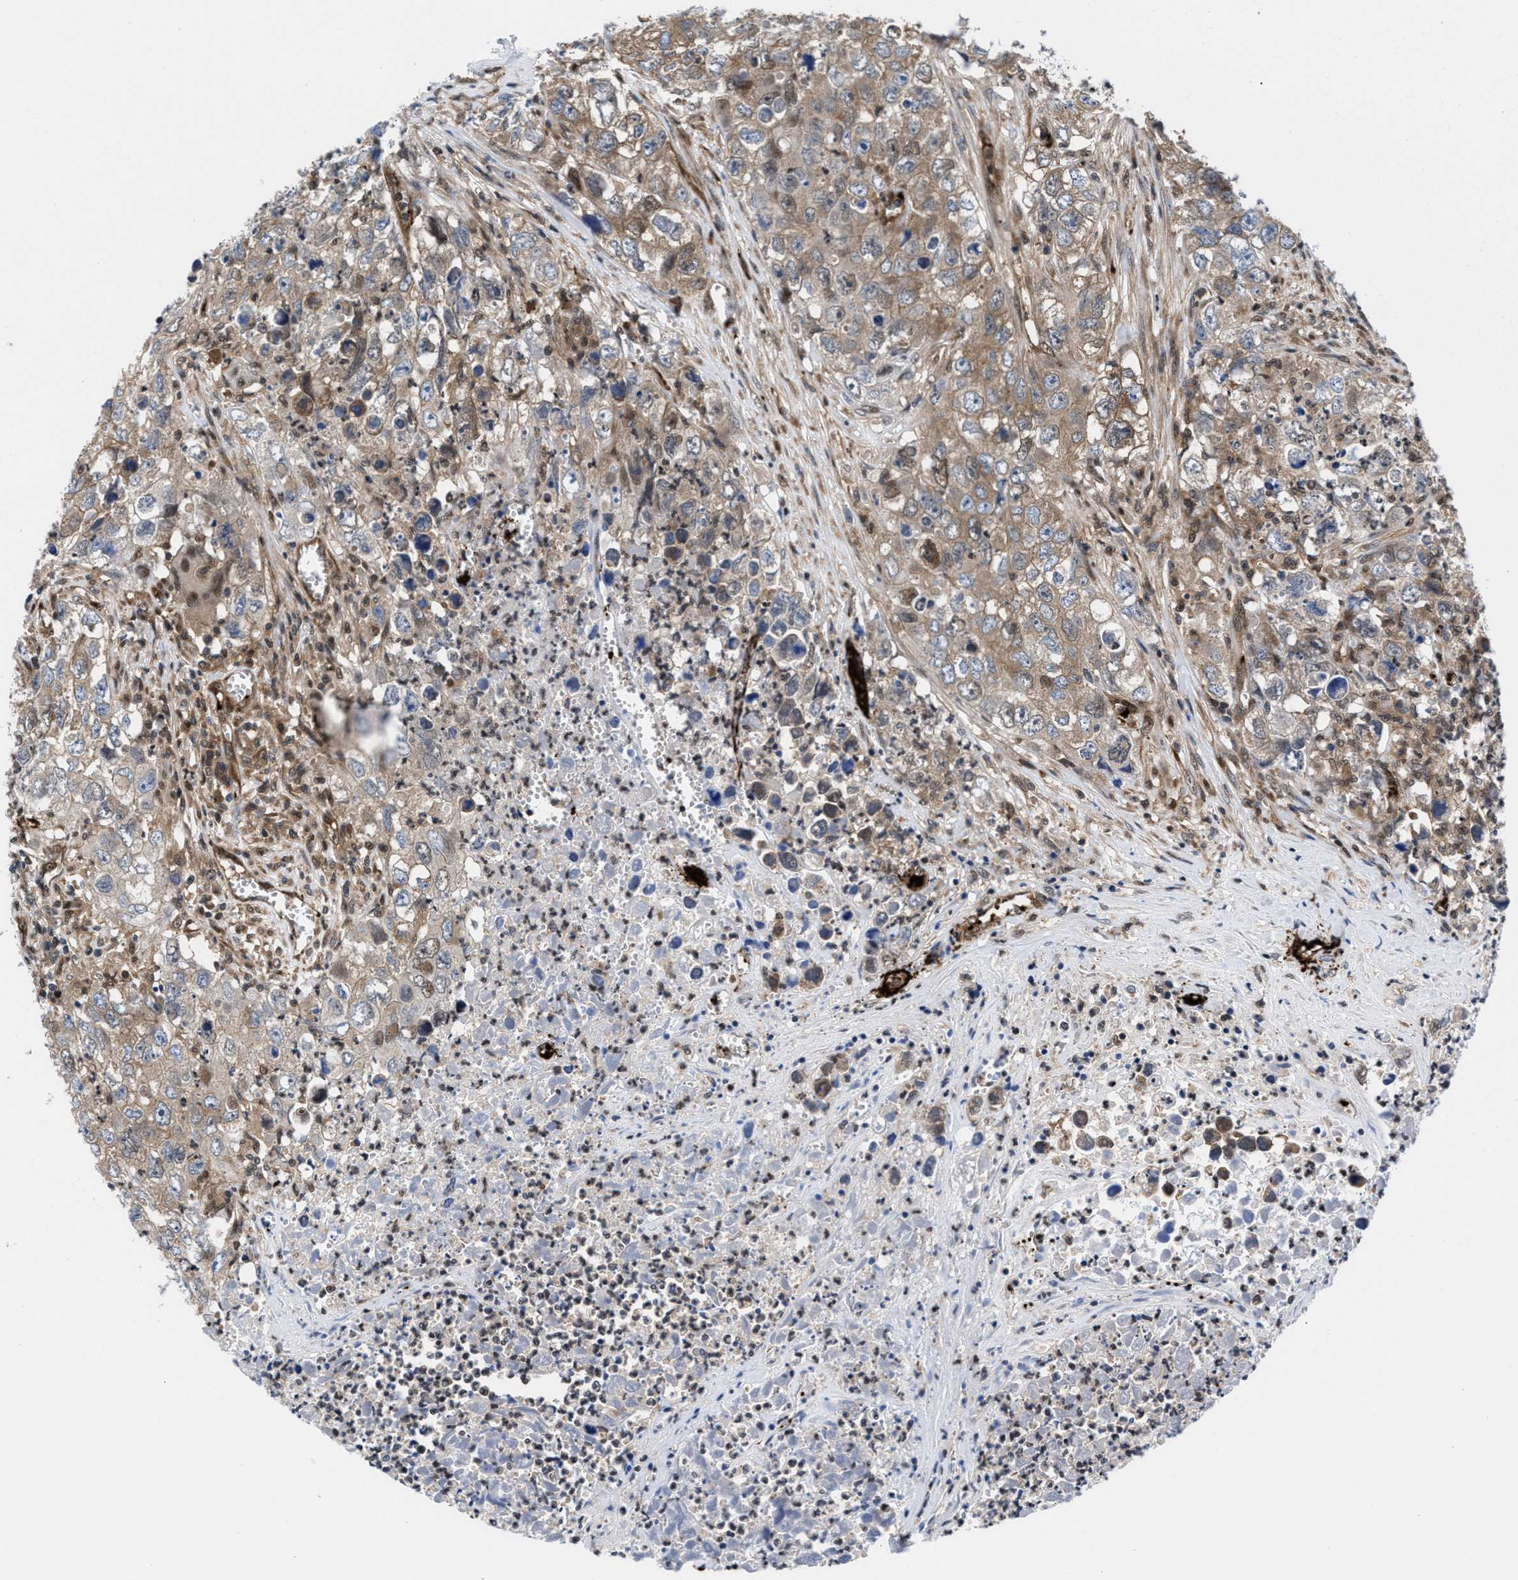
{"staining": {"intensity": "moderate", "quantity": ">75%", "location": "cytoplasmic/membranous"}, "tissue": "testis cancer", "cell_type": "Tumor cells", "image_type": "cancer", "snomed": [{"axis": "morphology", "description": "Seminoma, NOS"}, {"axis": "morphology", "description": "Carcinoma, Embryonal, NOS"}, {"axis": "topography", "description": "Testis"}], "caption": "The image displays staining of testis seminoma, revealing moderate cytoplasmic/membranous protein expression (brown color) within tumor cells.", "gene": "ACLY", "patient": {"sex": "male", "age": 43}}